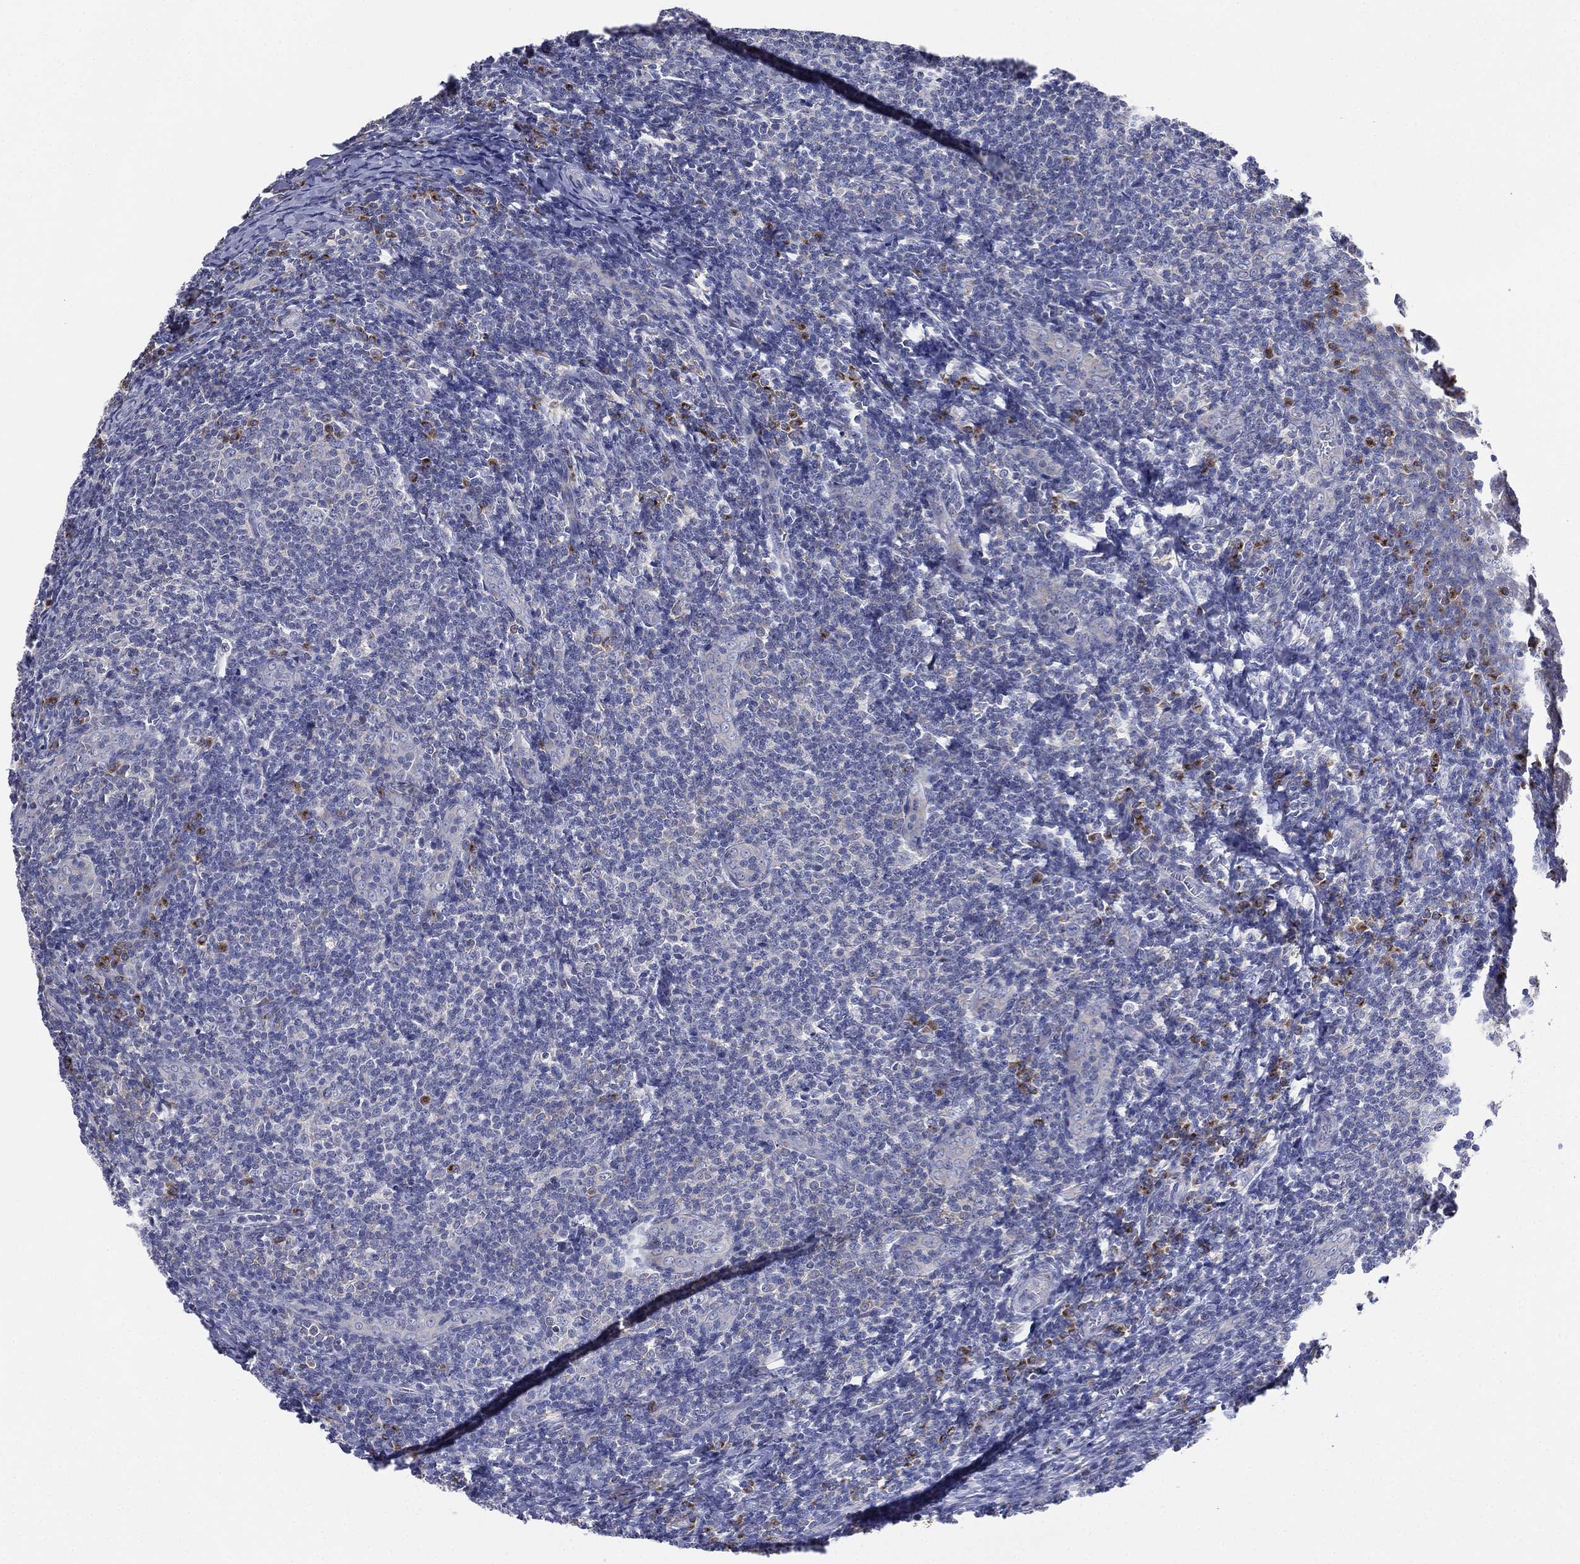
{"staining": {"intensity": "strong", "quantity": "<25%", "location": "cytoplasmic/membranous"}, "tissue": "tonsil", "cell_type": "Germinal center cells", "image_type": "normal", "snomed": [{"axis": "morphology", "description": "Normal tissue, NOS"}, {"axis": "topography", "description": "Tonsil"}], "caption": "A micrograph of human tonsil stained for a protein shows strong cytoplasmic/membranous brown staining in germinal center cells. Nuclei are stained in blue.", "gene": "ATP8A2", "patient": {"sex": "male", "age": 20}}